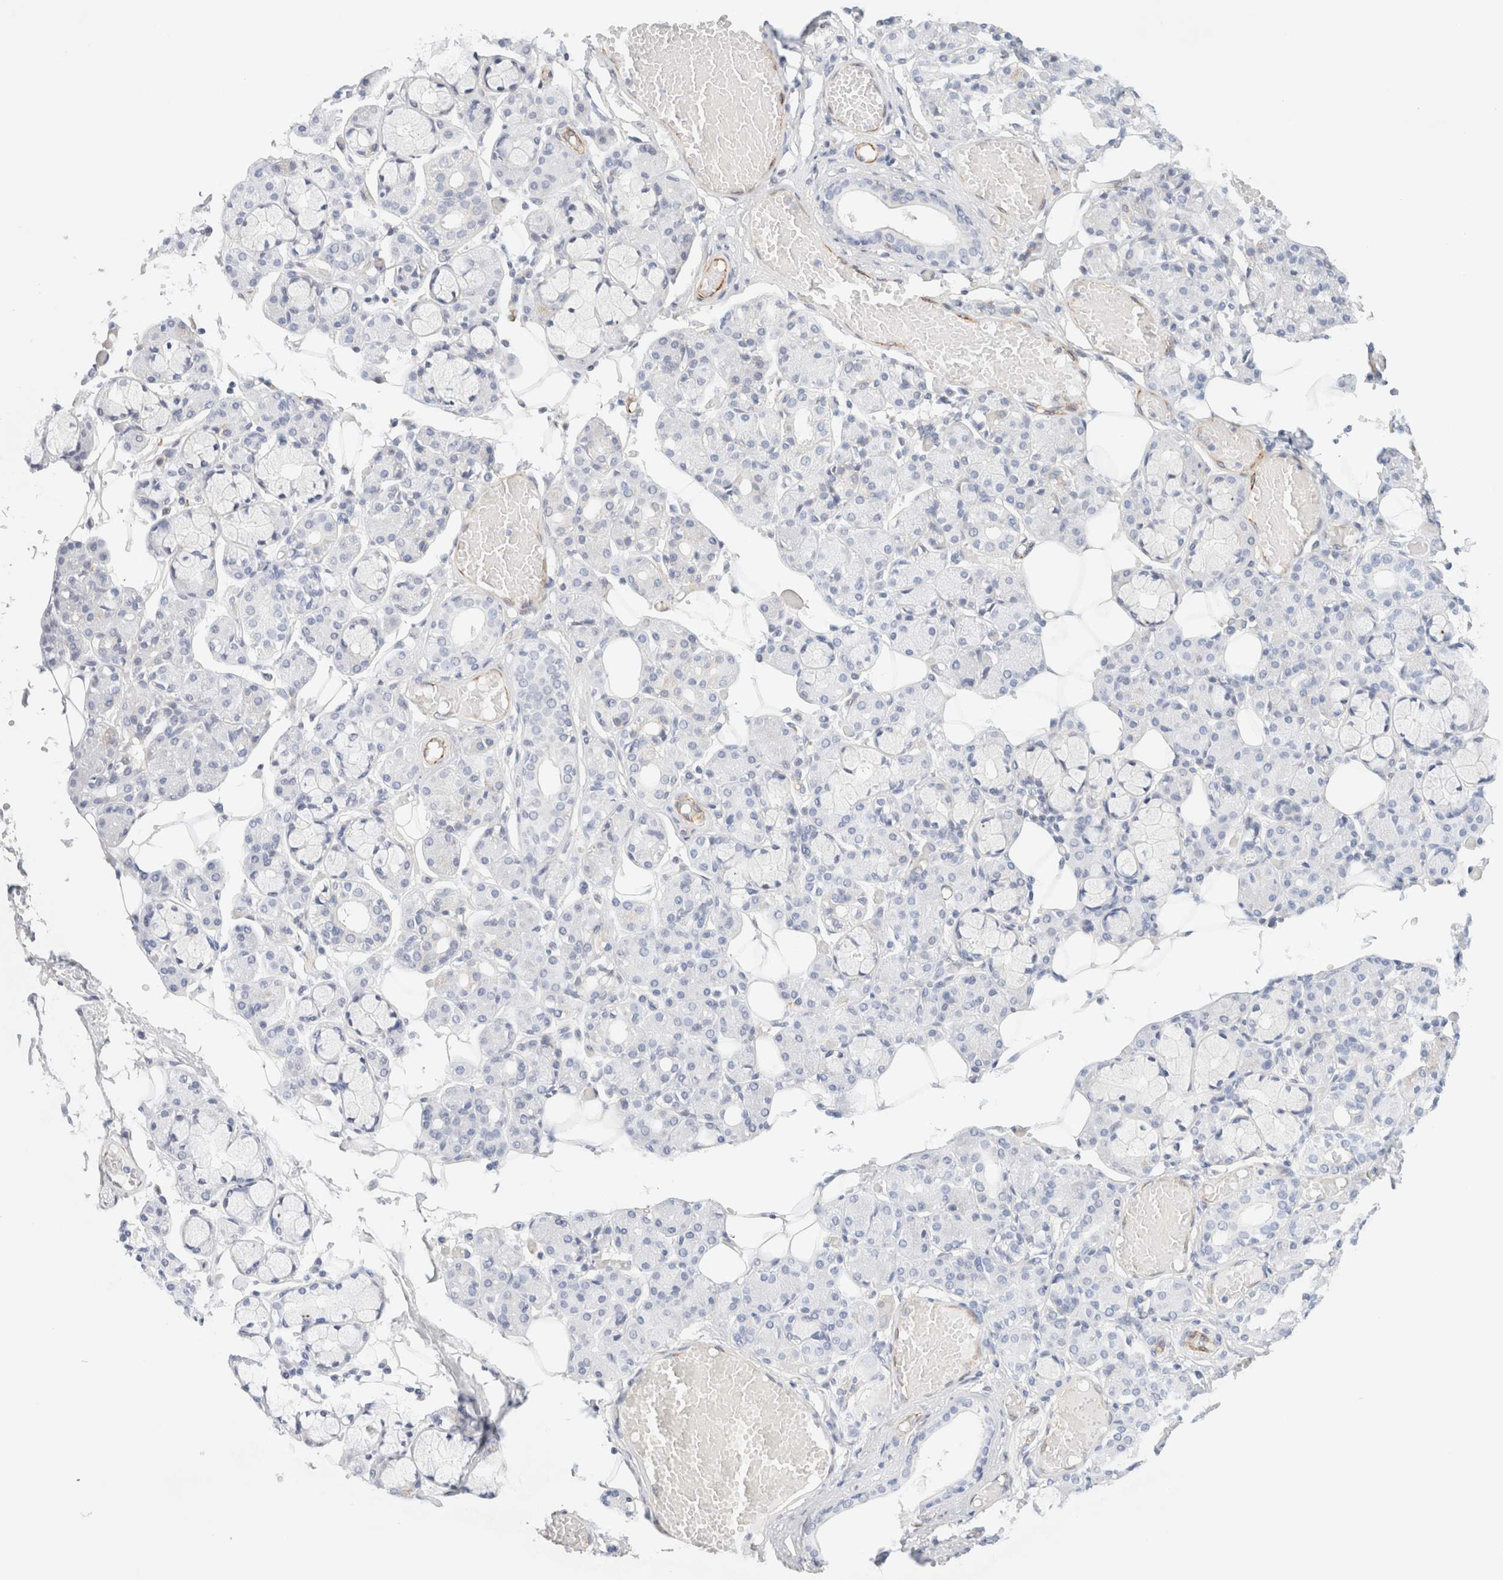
{"staining": {"intensity": "negative", "quantity": "none", "location": "none"}, "tissue": "salivary gland", "cell_type": "Glandular cells", "image_type": "normal", "snomed": [{"axis": "morphology", "description": "Normal tissue, NOS"}, {"axis": "topography", "description": "Salivary gland"}], "caption": "Immunohistochemistry image of normal human salivary gland stained for a protein (brown), which exhibits no expression in glandular cells. The staining is performed using DAB brown chromogen with nuclei counter-stained in using hematoxylin.", "gene": "SLC25A48", "patient": {"sex": "male", "age": 63}}